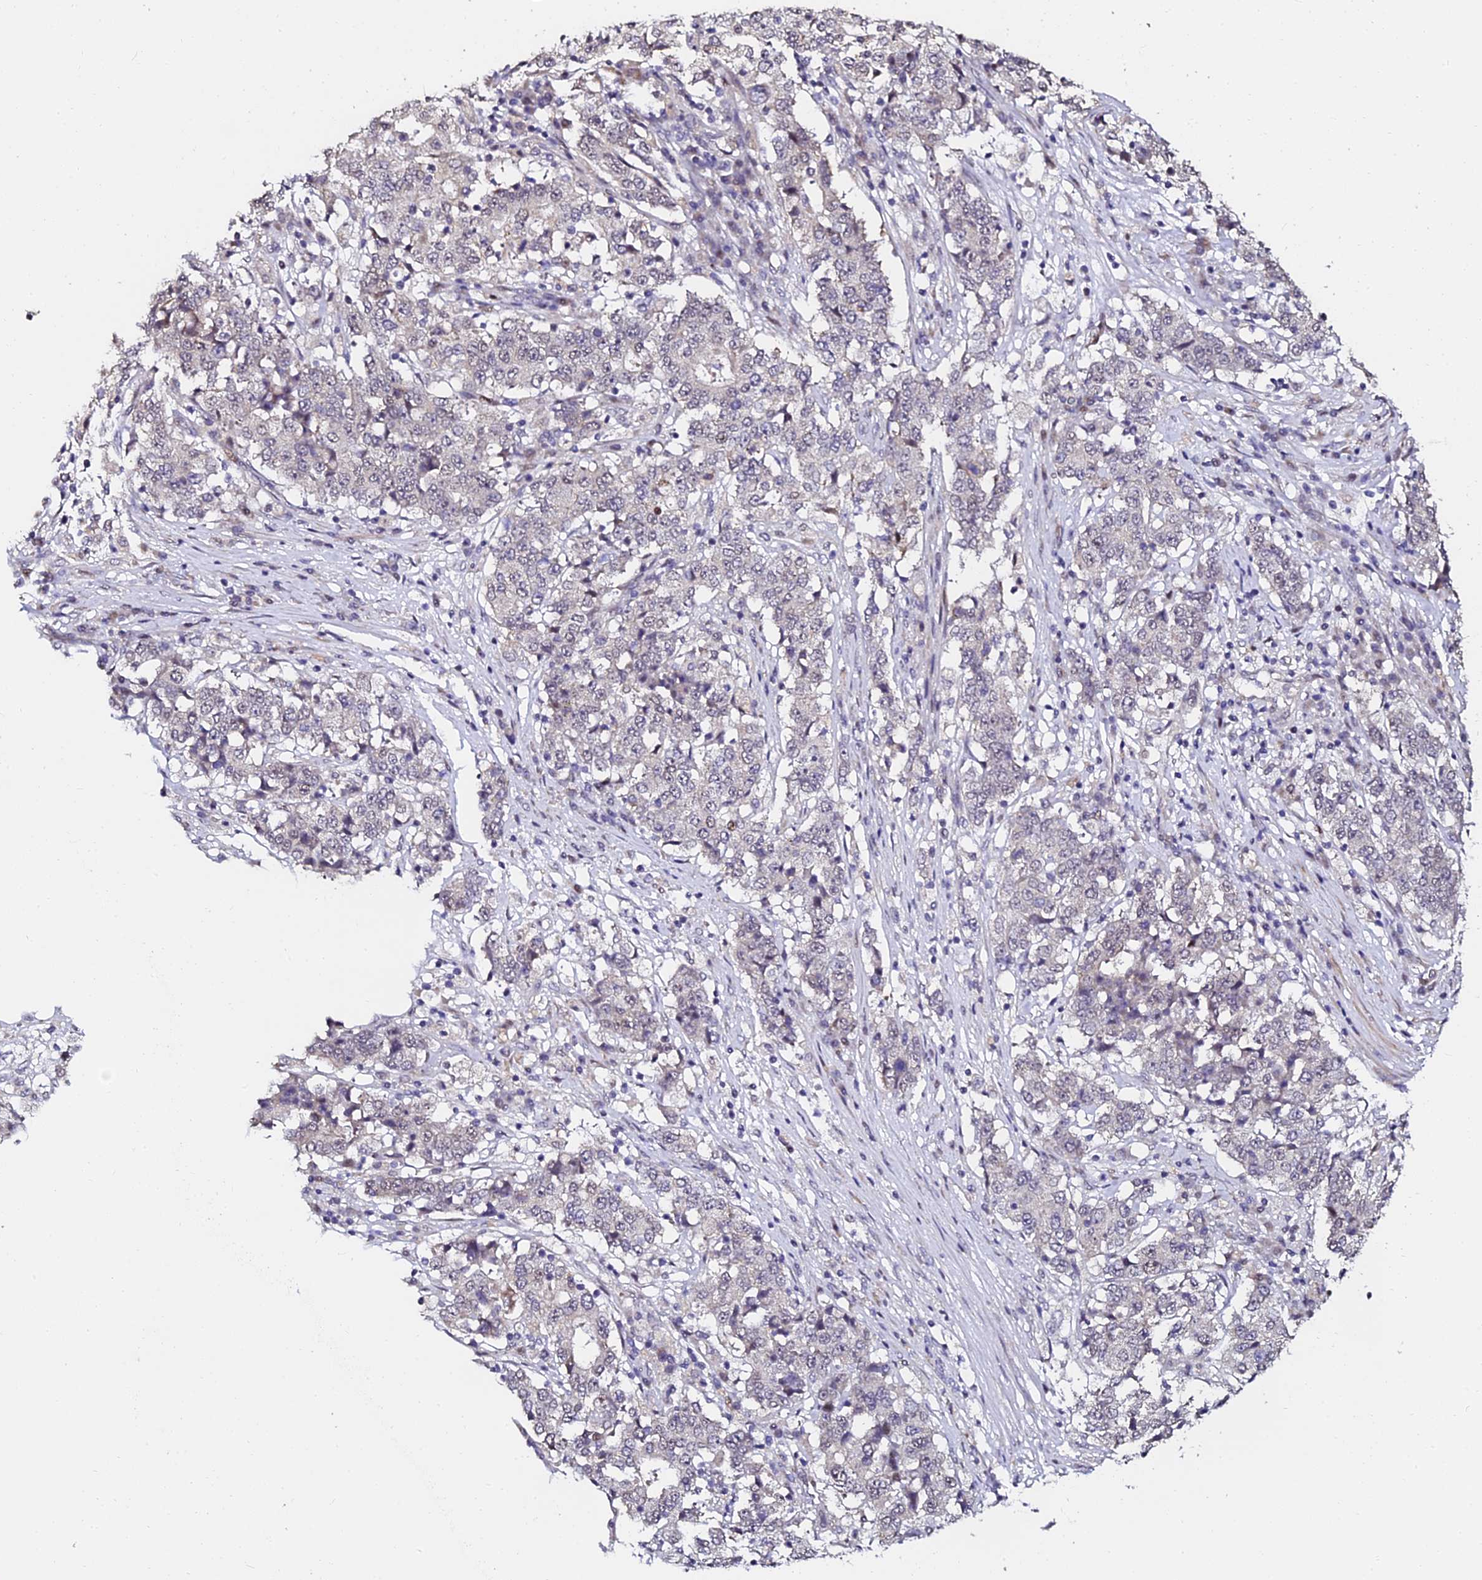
{"staining": {"intensity": "negative", "quantity": "none", "location": "none"}, "tissue": "stomach cancer", "cell_type": "Tumor cells", "image_type": "cancer", "snomed": [{"axis": "morphology", "description": "Adenocarcinoma, NOS"}, {"axis": "topography", "description": "Stomach"}], "caption": "Tumor cells are negative for protein expression in human stomach adenocarcinoma. (Brightfield microscopy of DAB (3,3'-diaminobenzidine) IHC at high magnification).", "gene": "GPN3", "patient": {"sex": "male", "age": 59}}